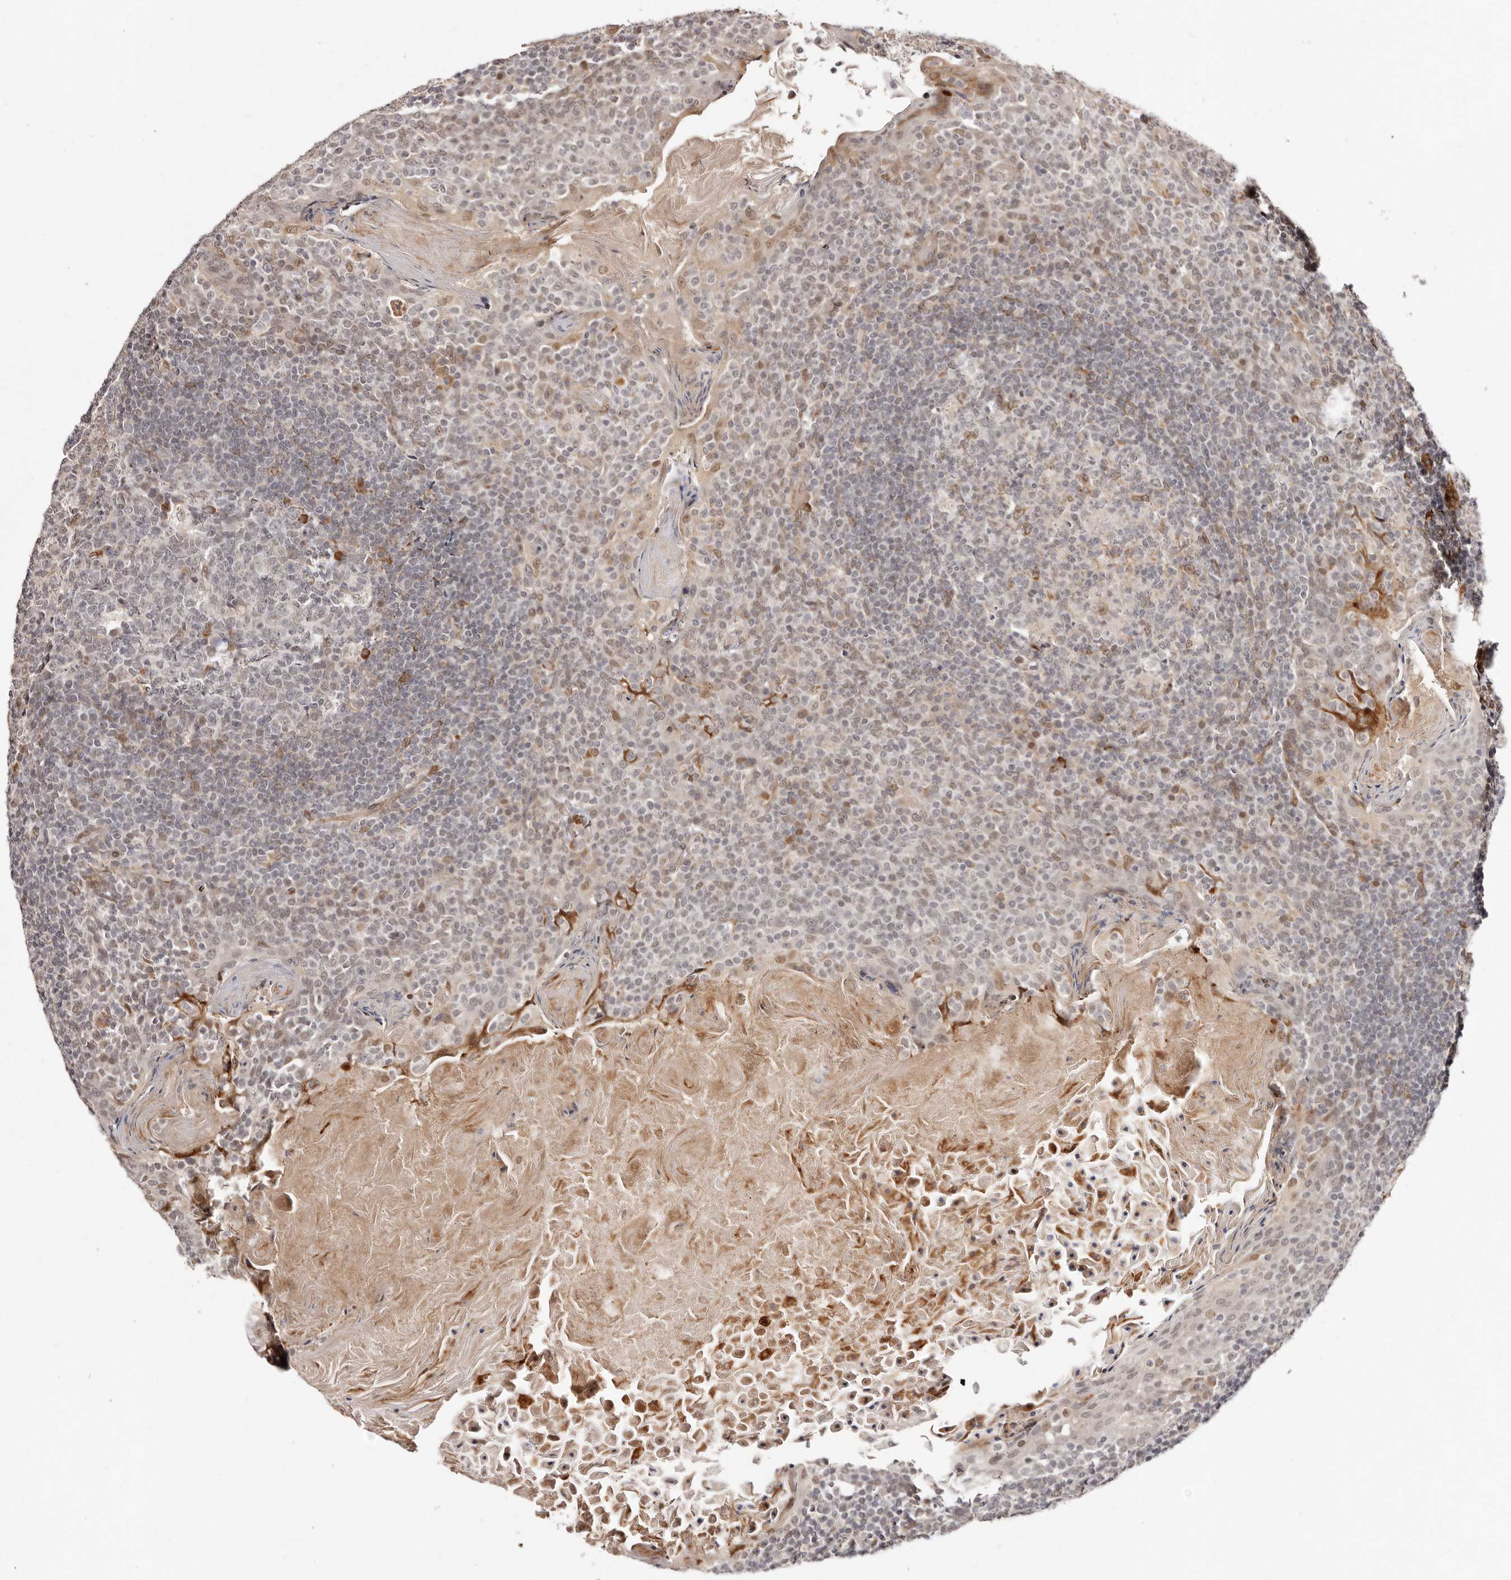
{"staining": {"intensity": "moderate", "quantity": "<25%", "location": "cytoplasmic/membranous"}, "tissue": "tonsil", "cell_type": "Germinal center cells", "image_type": "normal", "snomed": [{"axis": "morphology", "description": "Normal tissue, NOS"}, {"axis": "topography", "description": "Tonsil"}], "caption": "Immunohistochemical staining of benign tonsil demonstrates <25% levels of moderate cytoplasmic/membranous protein staining in approximately <25% of germinal center cells.", "gene": "BCL2L15", "patient": {"sex": "female", "age": 19}}